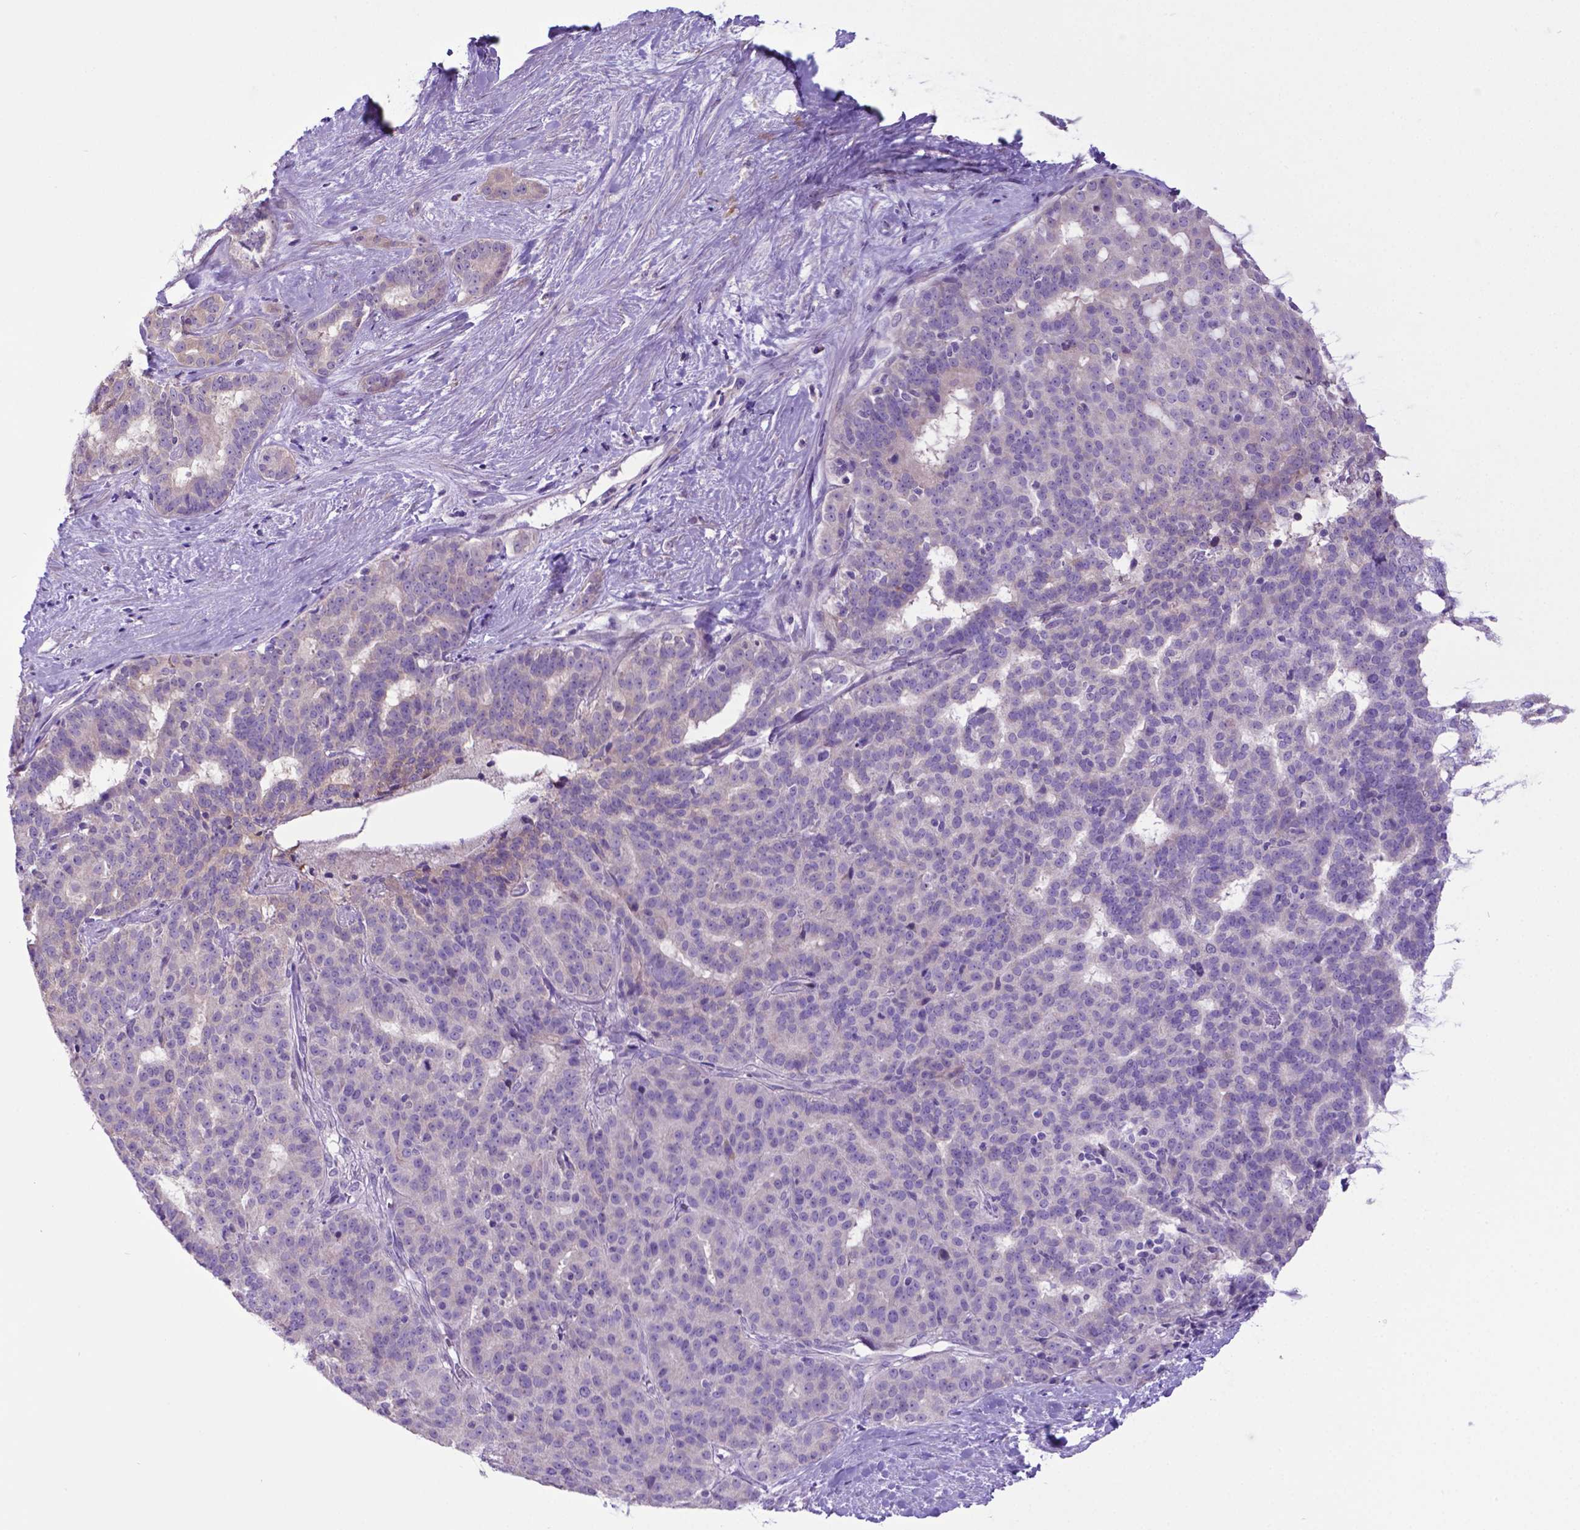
{"staining": {"intensity": "negative", "quantity": "none", "location": "none"}, "tissue": "liver cancer", "cell_type": "Tumor cells", "image_type": "cancer", "snomed": [{"axis": "morphology", "description": "Cholangiocarcinoma"}, {"axis": "topography", "description": "Liver"}], "caption": "Immunohistochemistry of cholangiocarcinoma (liver) shows no positivity in tumor cells.", "gene": "ADRA2B", "patient": {"sex": "female", "age": 47}}